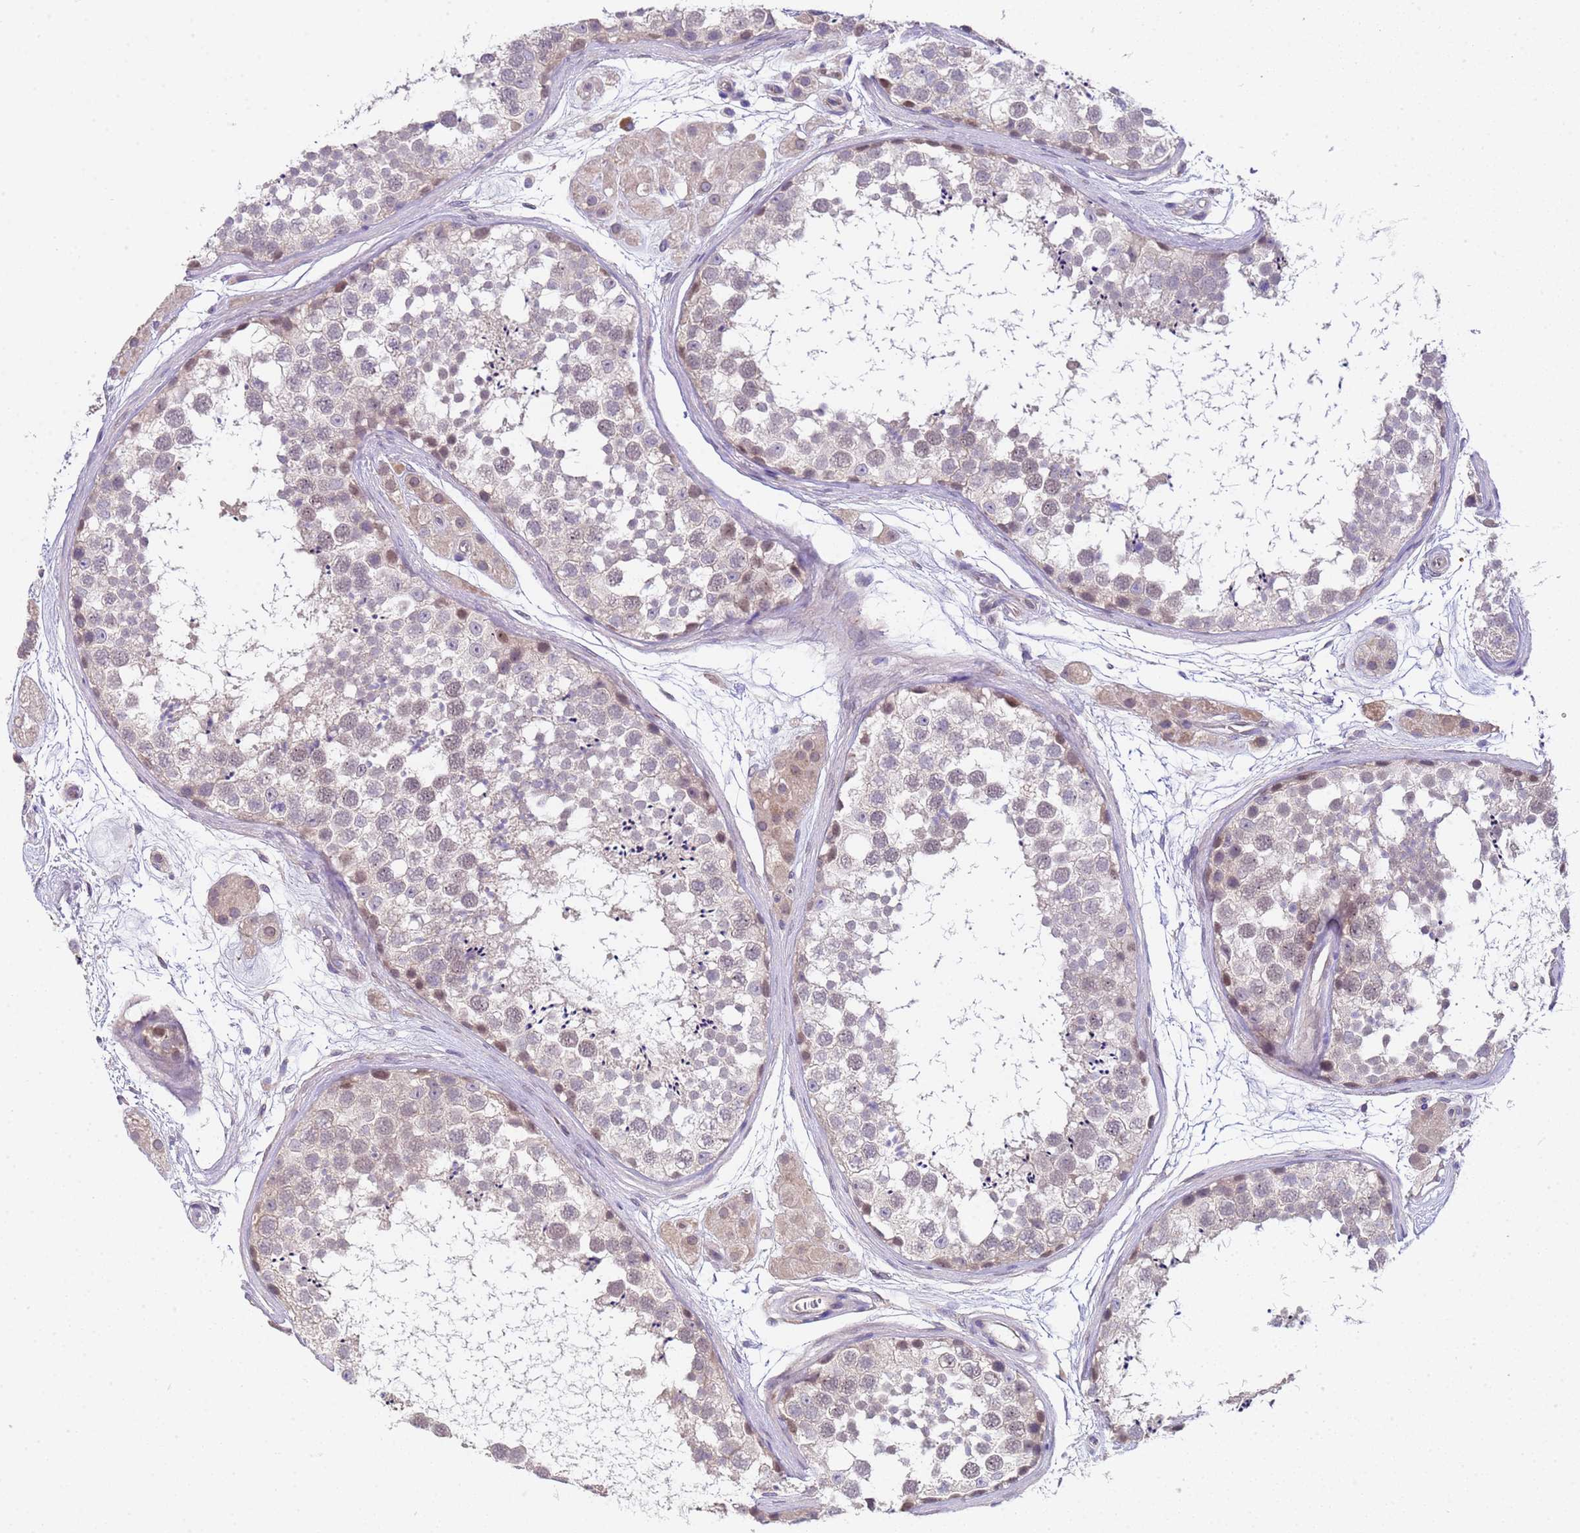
{"staining": {"intensity": "negative", "quantity": "none", "location": "none"}, "tissue": "testis", "cell_type": "Cells in seminiferous ducts", "image_type": "normal", "snomed": [{"axis": "morphology", "description": "Normal tissue, NOS"}, {"axis": "topography", "description": "Testis"}], "caption": "This is a micrograph of immunohistochemistry staining of normal testis, which shows no positivity in cells in seminiferous ducts.", "gene": "TRMT10A", "patient": {"sex": "male", "age": 56}}